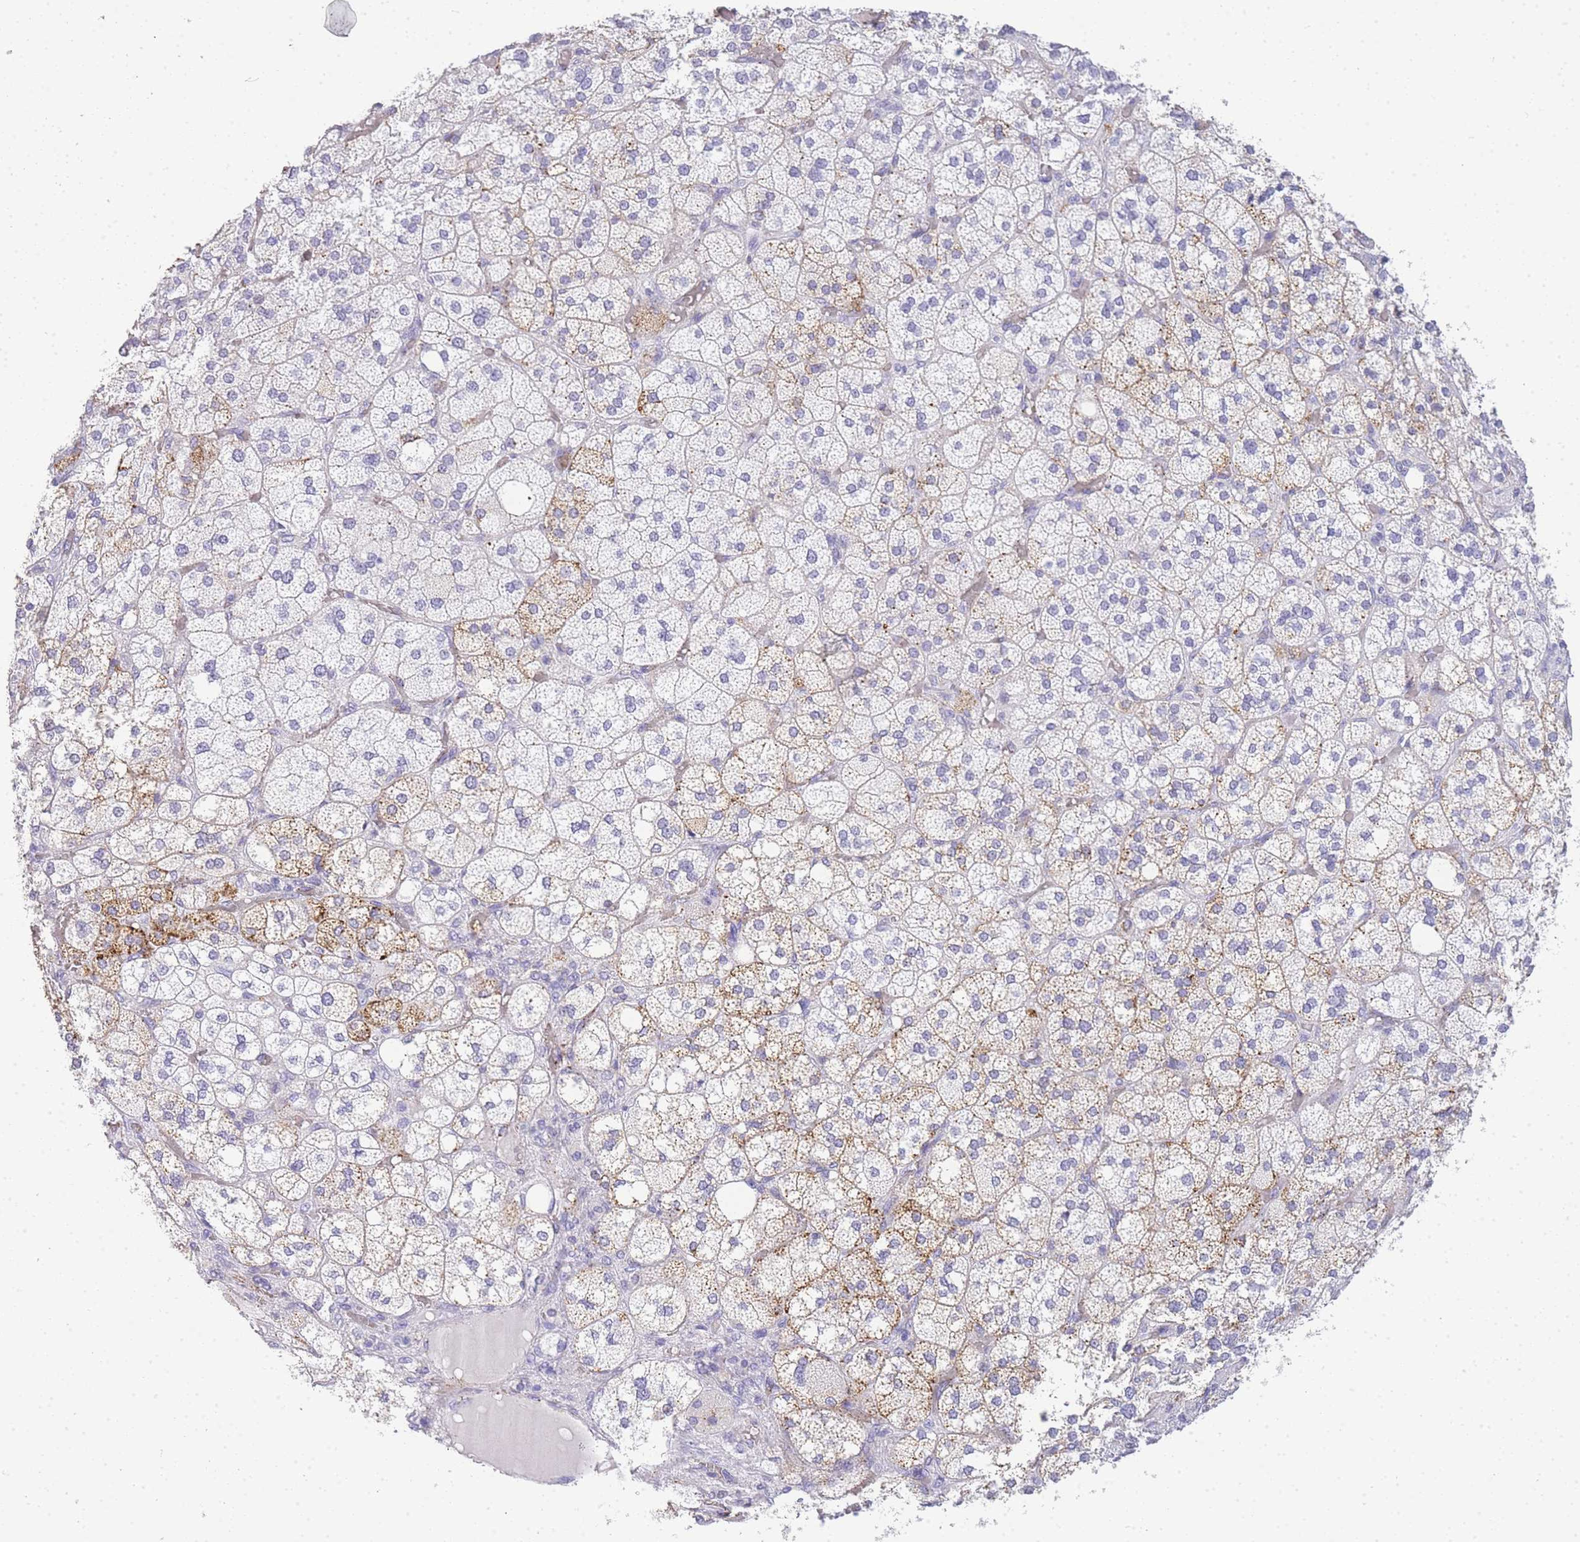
{"staining": {"intensity": "moderate", "quantity": "<25%", "location": "cytoplasmic/membranous"}, "tissue": "adrenal gland", "cell_type": "Glandular cells", "image_type": "normal", "snomed": [{"axis": "morphology", "description": "Normal tissue, NOS"}, {"axis": "topography", "description": "Adrenal gland"}], "caption": "A brown stain labels moderate cytoplasmic/membranous positivity of a protein in glandular cells of benign human adrenal gland. Nuclei are stained in blue.", "gene": "RHO", "patient": {"sex": "male", "age": 61}}